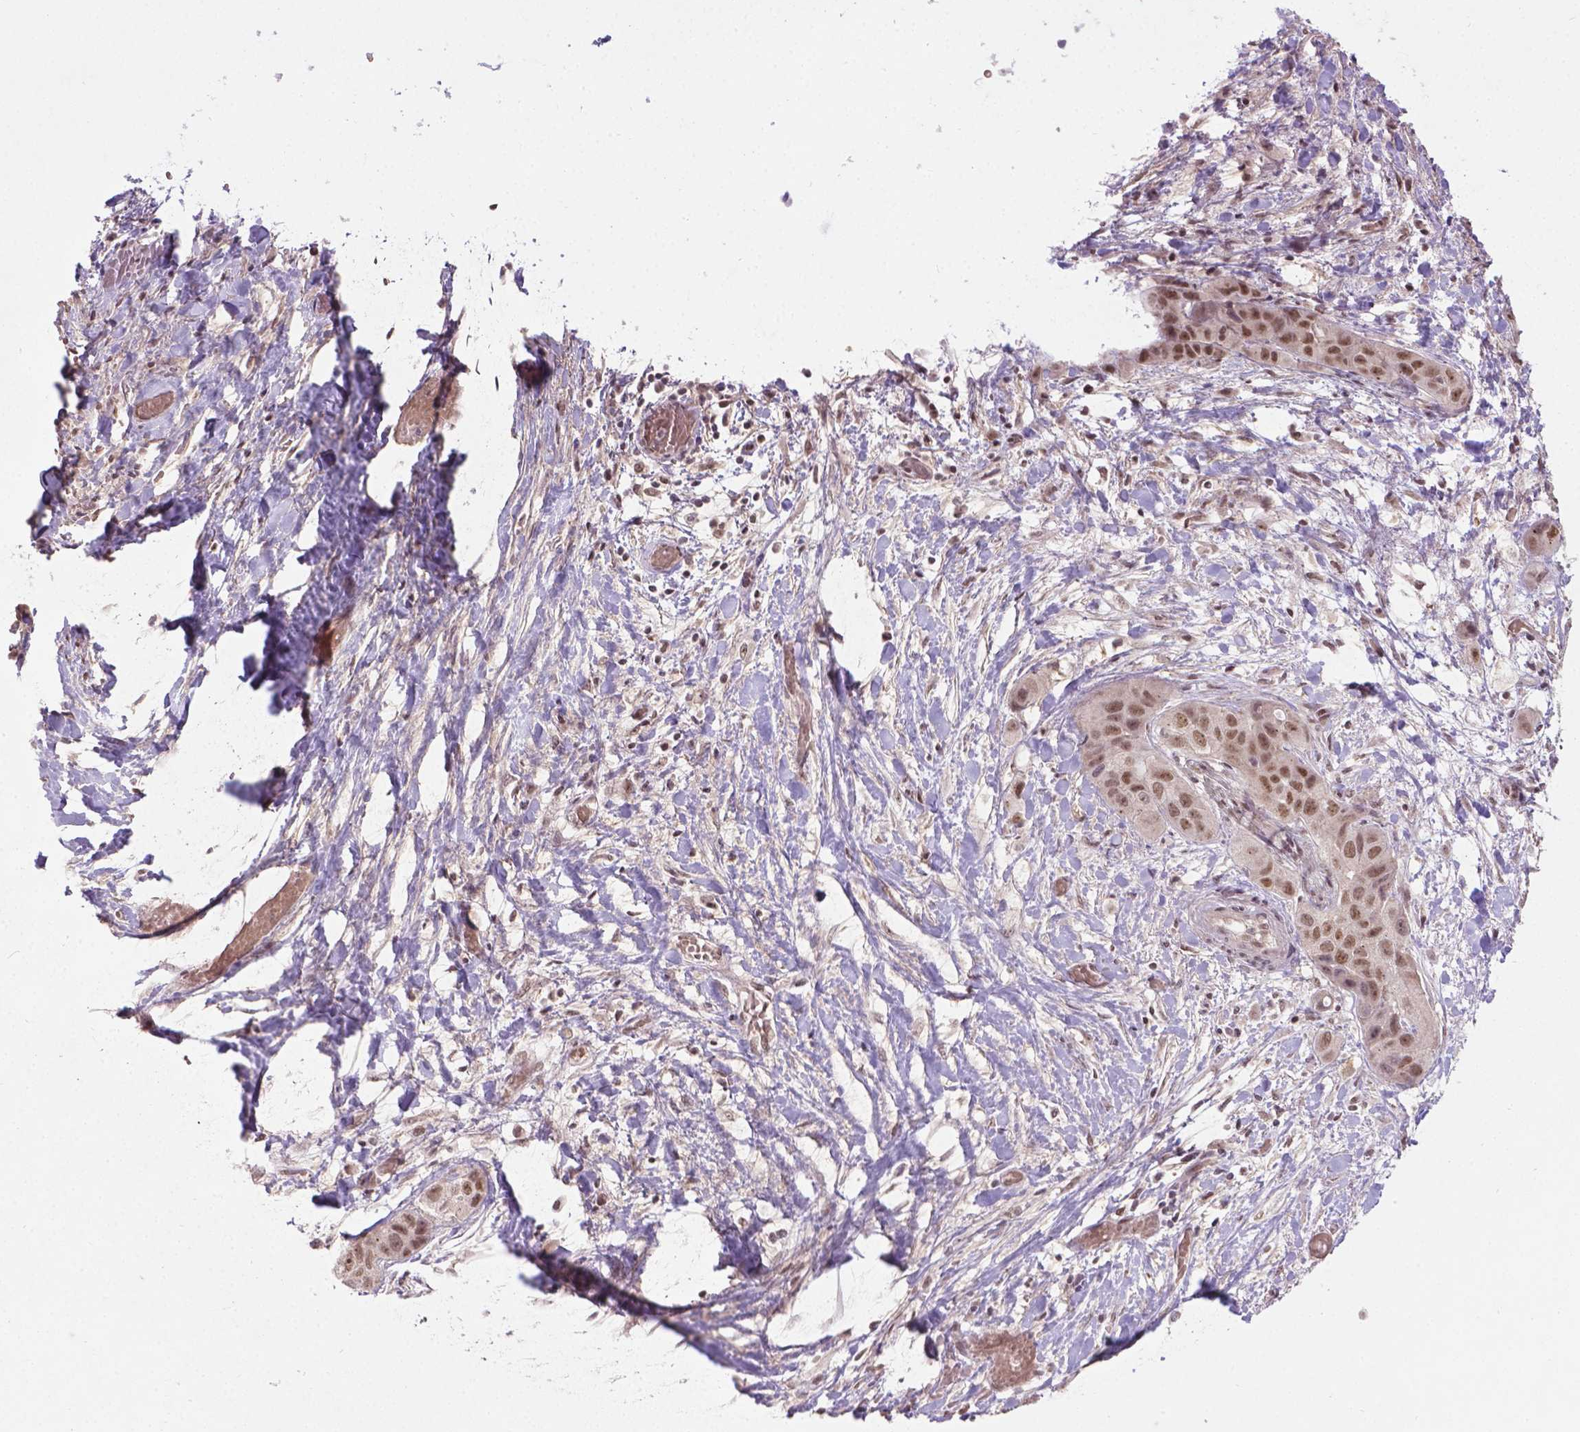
{"staining": {"intensity": "moderate", "quantity": ">75%", "location": "nuclear"}, "tissue": "liver cancer", "cell_type": "Tumor cells", "image_type": "cancer", "snomed": [{"axis": "morphology", "description": "Cholangiocarcinoma"}, {"axis": "topography", "description": "Liver"}], "caption": "Immunohistochemistry of liver cholangiocarcinoma reveals medium levels of moderate nuclear positivity in about >75% of tumor cells.", "gene": "ANKRD54", "patient": {"sex": "female", "age": 52}}